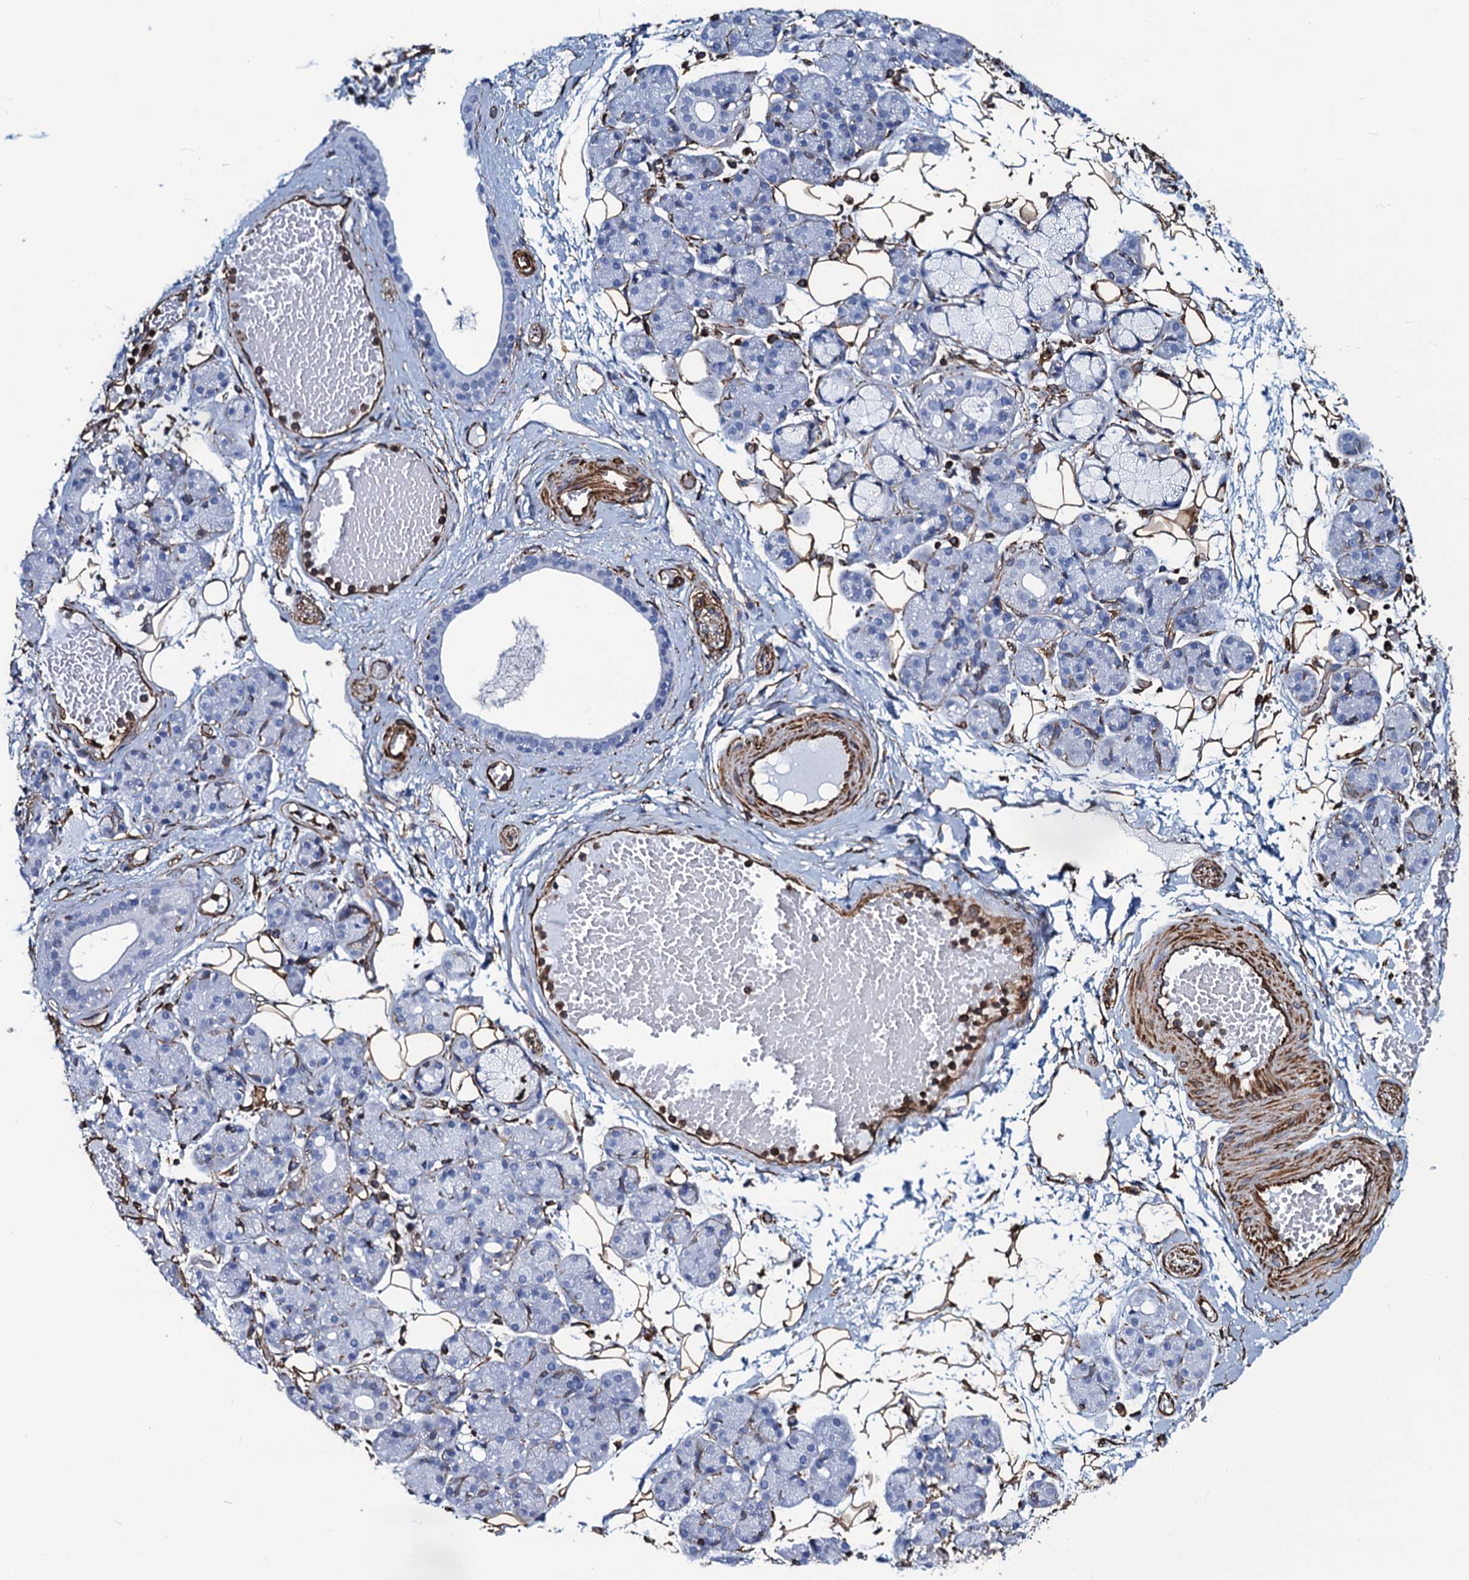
{"staining": {"intensity": "negative", "quantity": "none", "location": "none"}, "tissue": "salivary gland", "cell_type": "Glandular cells", "image_type": "normal", "snomed": [{"axis": "morphology", "description": "Normal tissue, NOS"}, {"axis": "topography", "description": "Salivary gland"}], "caption": "A high-resolution micrograph shows immunohistochemistry (IHC) staining of normal salivary gland, which exhibits no significant positivity in glandular cells.", "gene": "PGM2", "patient": {"sex": "male", "age": 63}}